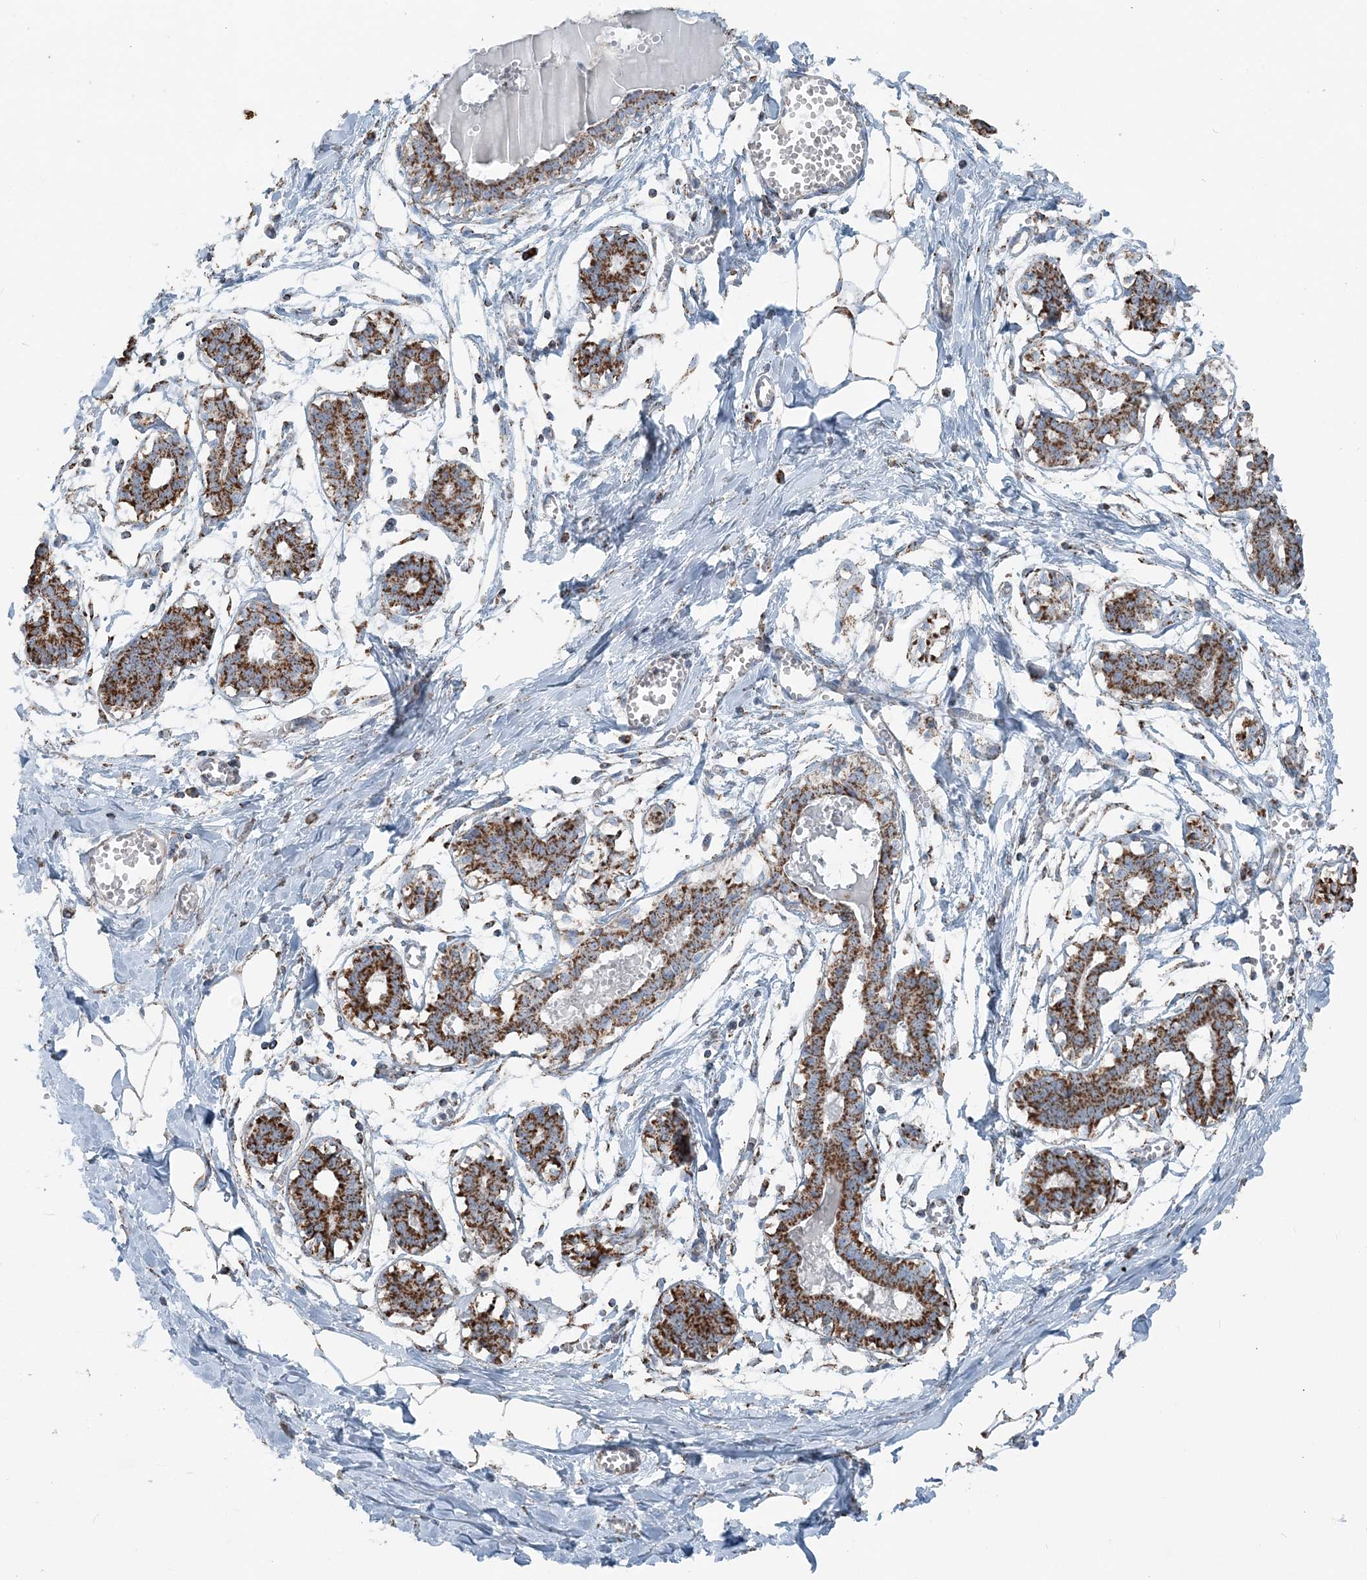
{"staining": {"intensity": "moderate", "quantity": ">75%", "location": "cytoplasmic/membranous"}, "tissue": "breast", "cell_type": "Adipocytes", "image_type": "normal", "snomed": [{"axis": "morphology", "description": "Normal tissue, NOS"}, {"axis": "topography", "description": "Breast"}], "caption": "A medium amount of moderate cytoplasmic/membranous expression is seen in about >75% of adipocytes in benign breast. (DAB IHC with brightfield microscopy, high magnification).", "gene": "SUCLG1", "patient": {"sex": "female", "age": 27}}